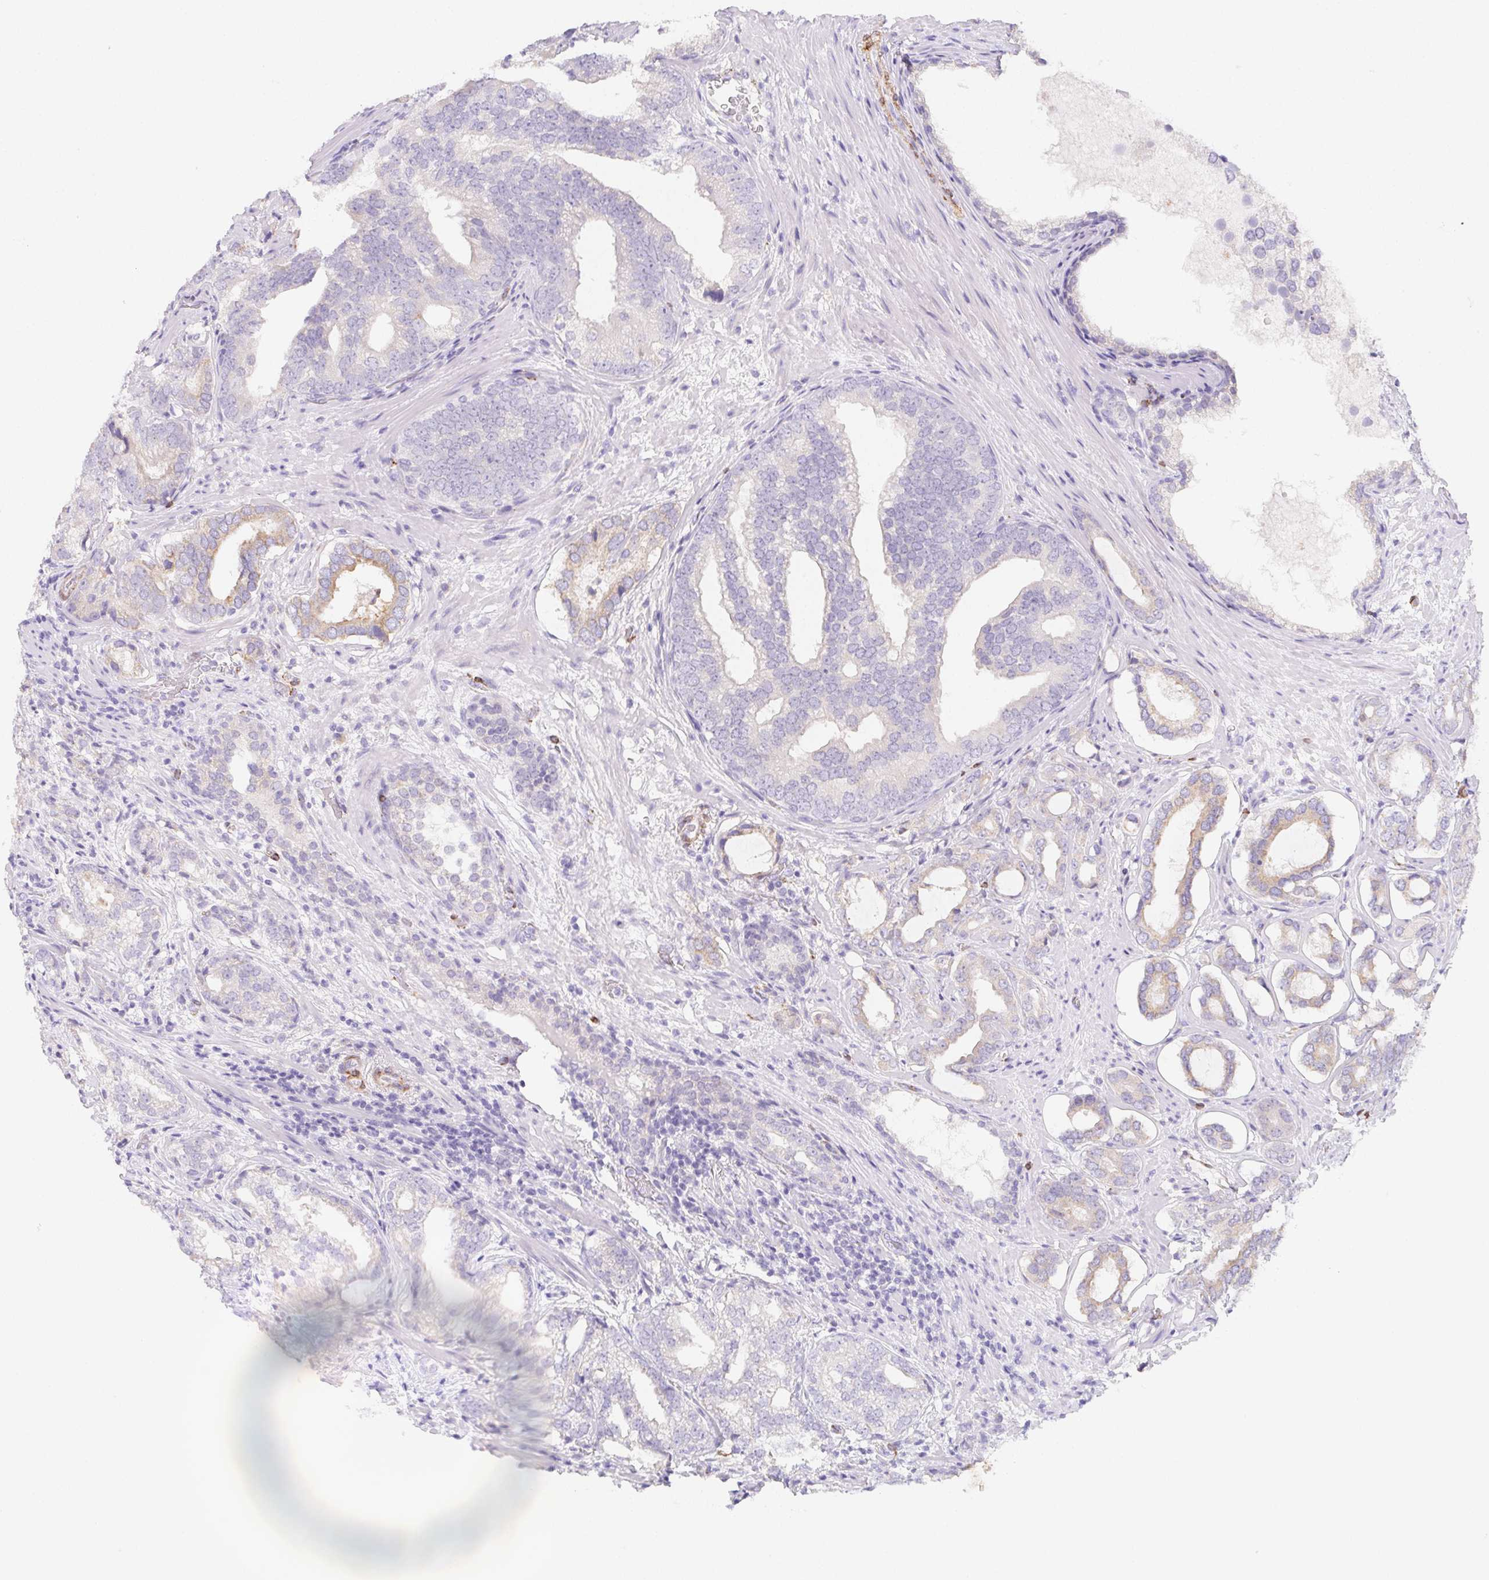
{"staining": {"intensity": "weak", "quantity": "<25%", "location": "cytoplasmic/membranous"}, "tissue": "prostate cancer", "cell_type": "Tumor cells", "image_type": "cancer", "snomed": [{"axis": "morphology", "description": "Adenocarcinoma, High grade"}, {"axis": "topography", "description": "Prostate"}], "caption": "Immunohistochemistry (IHC) histopathology image of human prostate high-grade adenocarcinoma stained for a protein (brown), which displays no staining in tumor cells.", "gene": "HRC", "patient": {"sex": "male", "age": 75}}